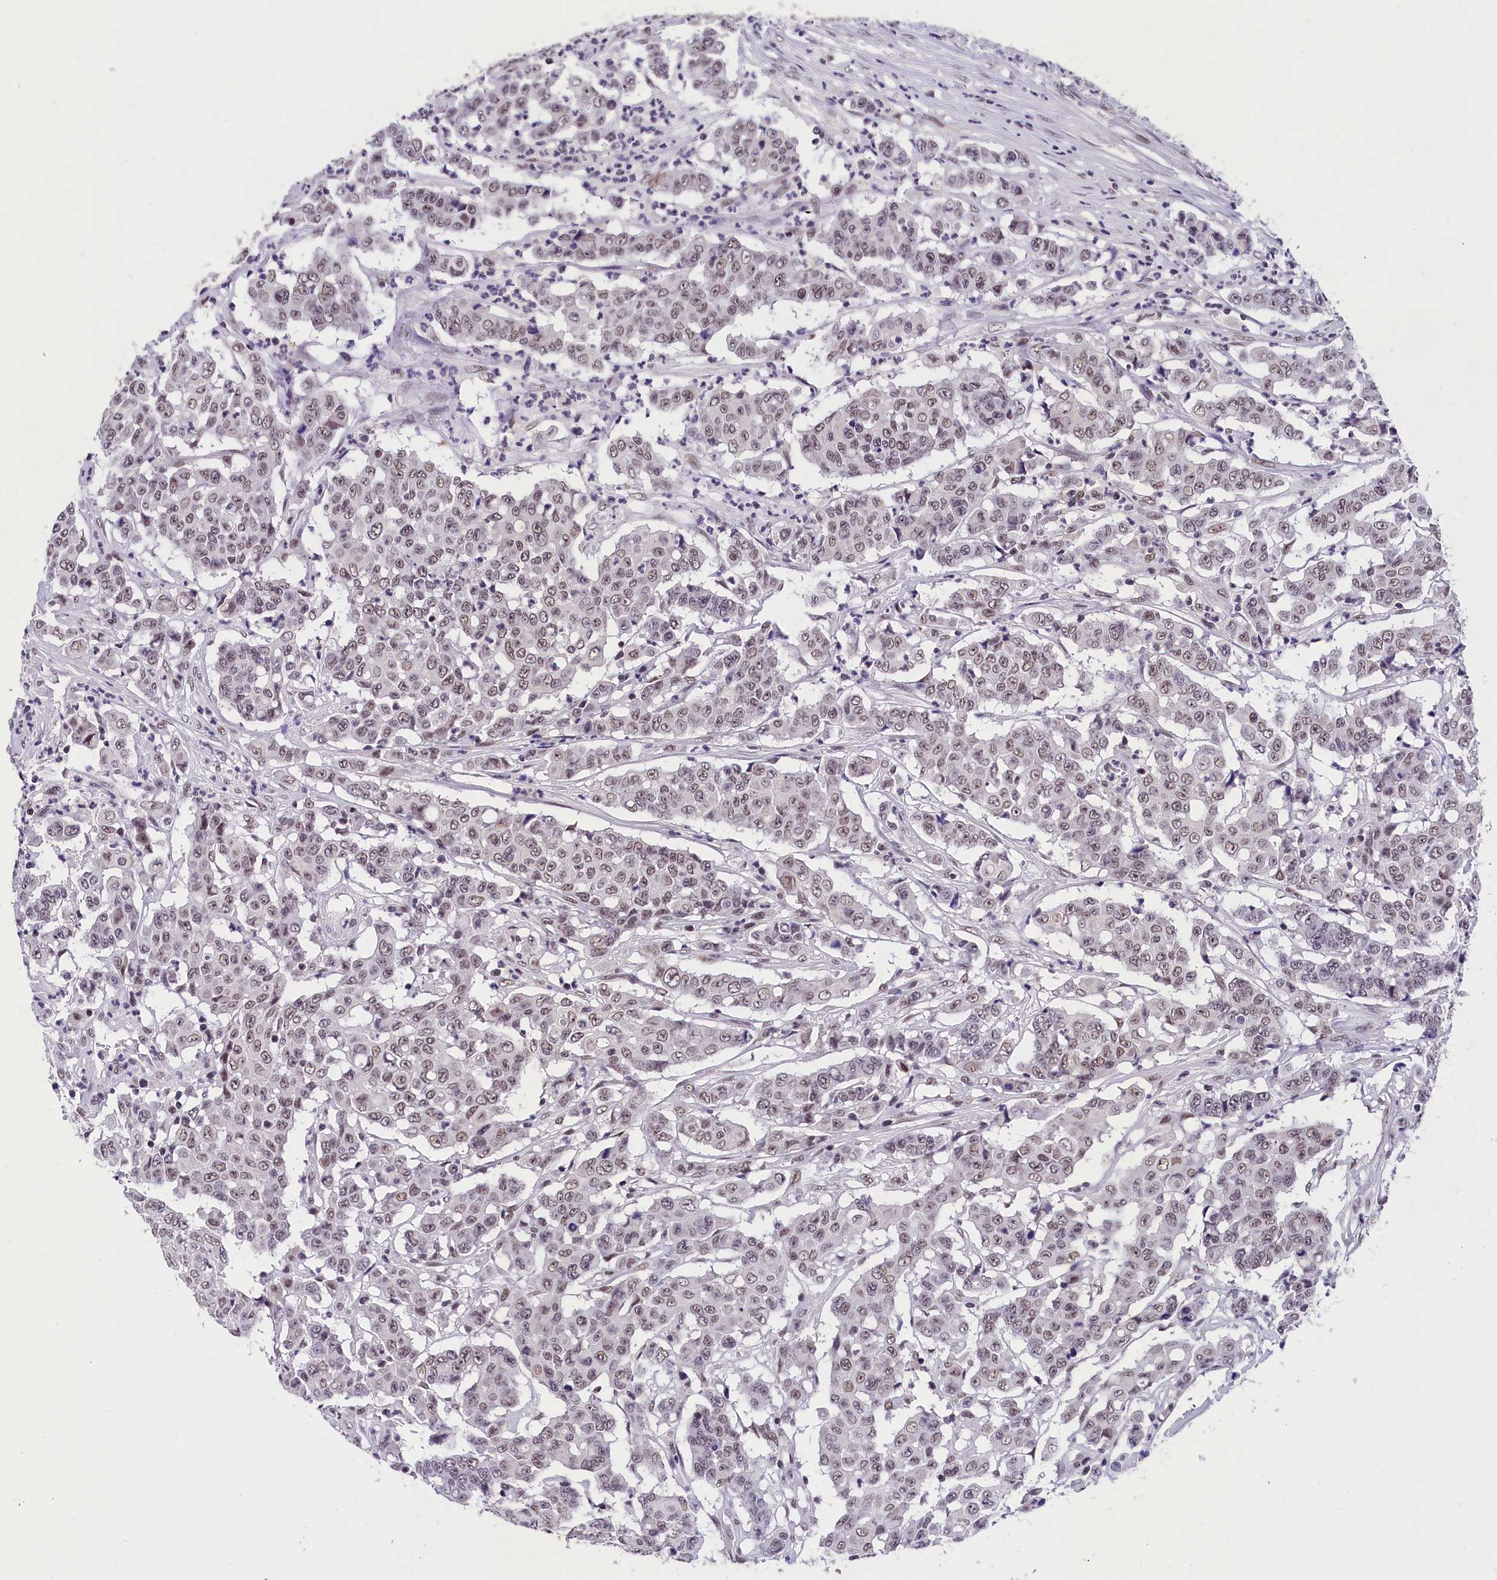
{"staining": {"intensity": "moderate", "quantity": "25%-75%", "location": "nuclear"}, "tissue": "colorectal cancer", "cell_type": "Tumor cells", "image_type": "cancer", "snomed": [{"axis": "morphology", "description": "Adenocarcinoma, NOS"}, {"axis": "topography", "description": "Colon"}], "caption": "Colorectal cancer (adenocarcinoma) stained for a protein exhibits moderate nuclear positivity in tumor cells.", "gene": "ZC3H4", "patient": {"sex": "male", "age": 51}}